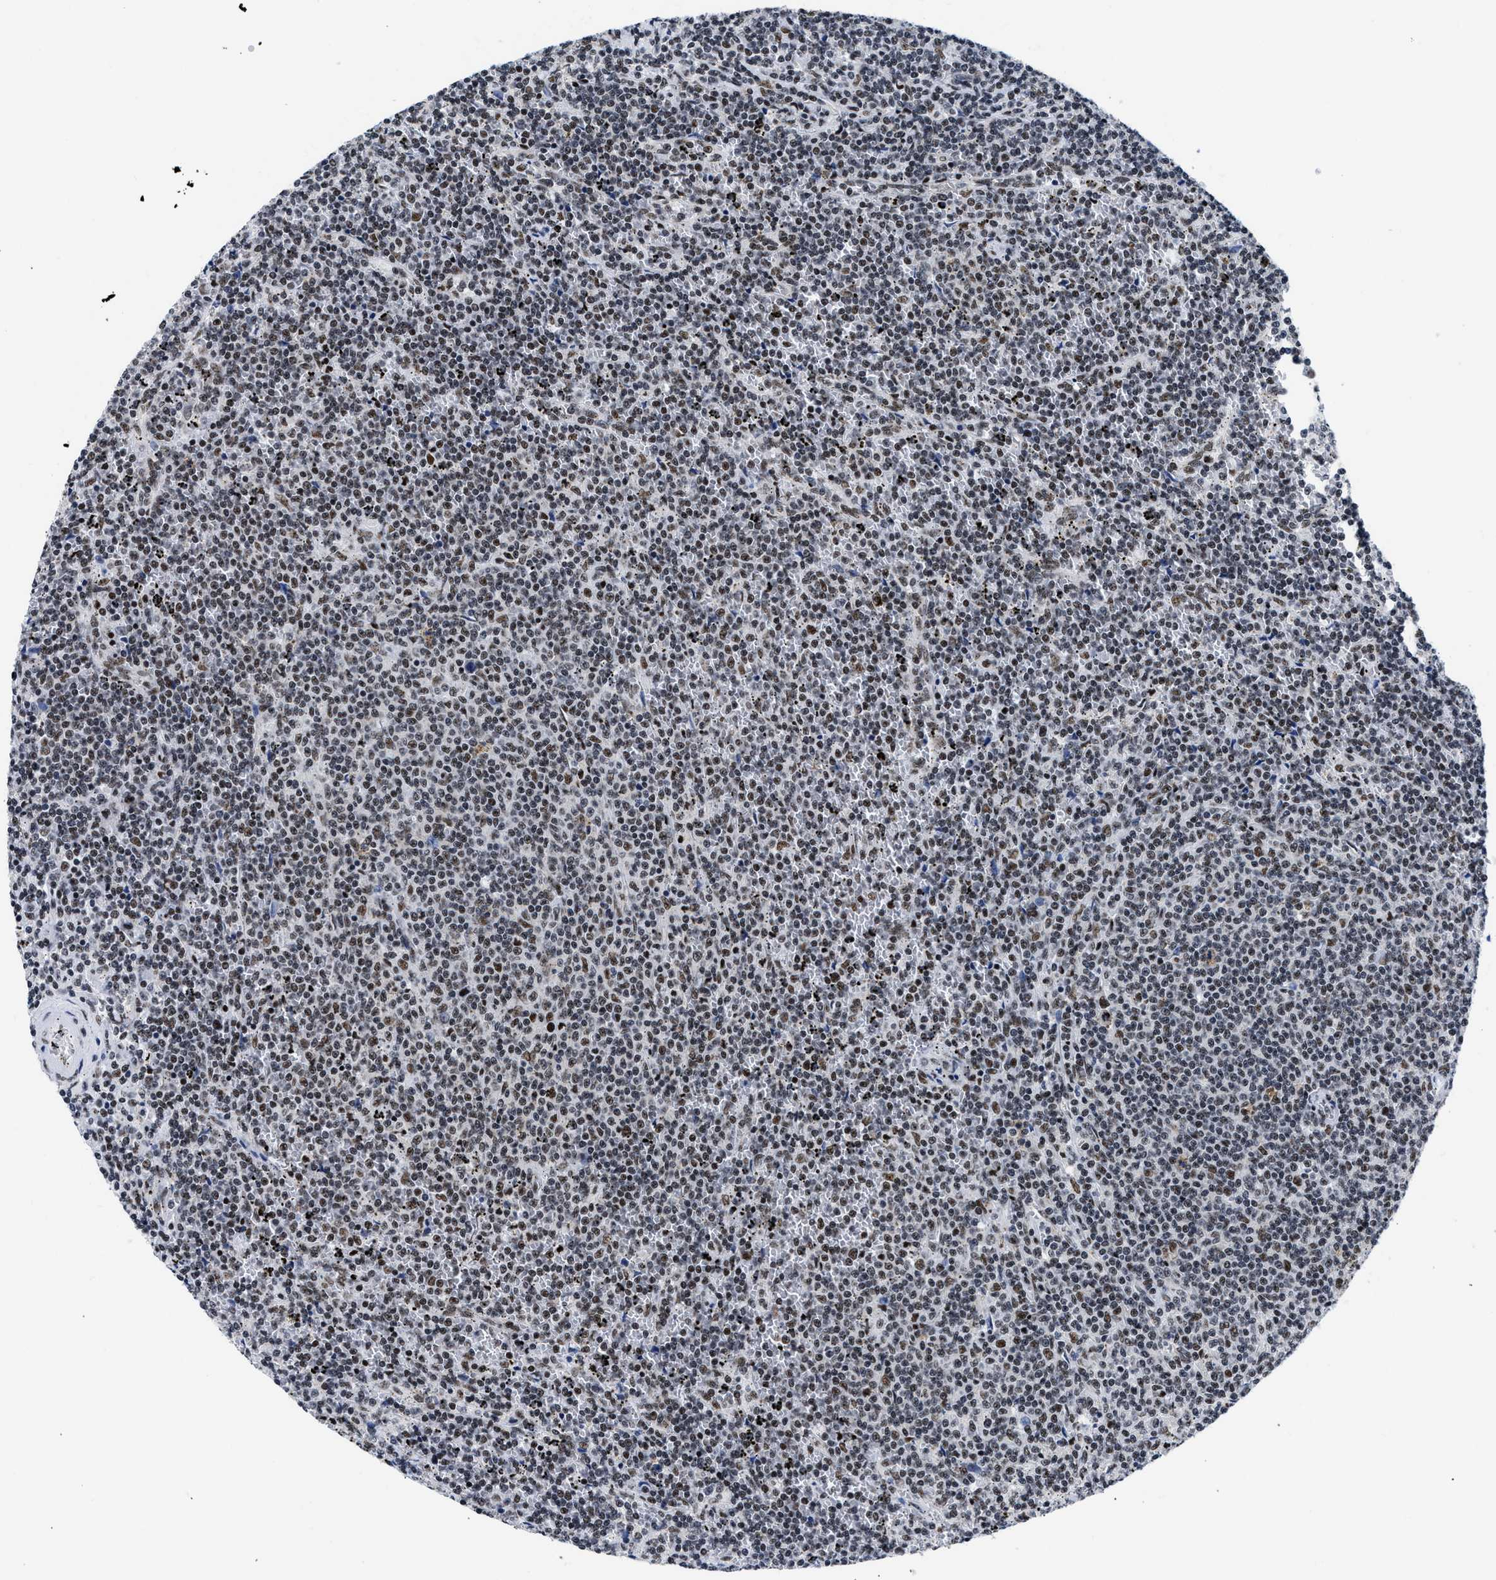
{"staining": {"intensity": "moderate", "quantity": "25%-75%", "location": "nuclear"}, "tissue": "lymphoma", "cell_type": "Tumor cells", "image_type": "cancer", "snomed": [{"axis": "morphology", "description": "Malignant lymphoma, non-Hodgkin's type, Low grade"}, {"axis": "topography", "description": "Spleen"}], "caption": "Human lymphoma stained with a brown dye displays moderate nuclear positive staining in approximately 25%-75% of tumor cells.", "gene": "RBM8A", "patient": {"sex": "female", "age": 50}}